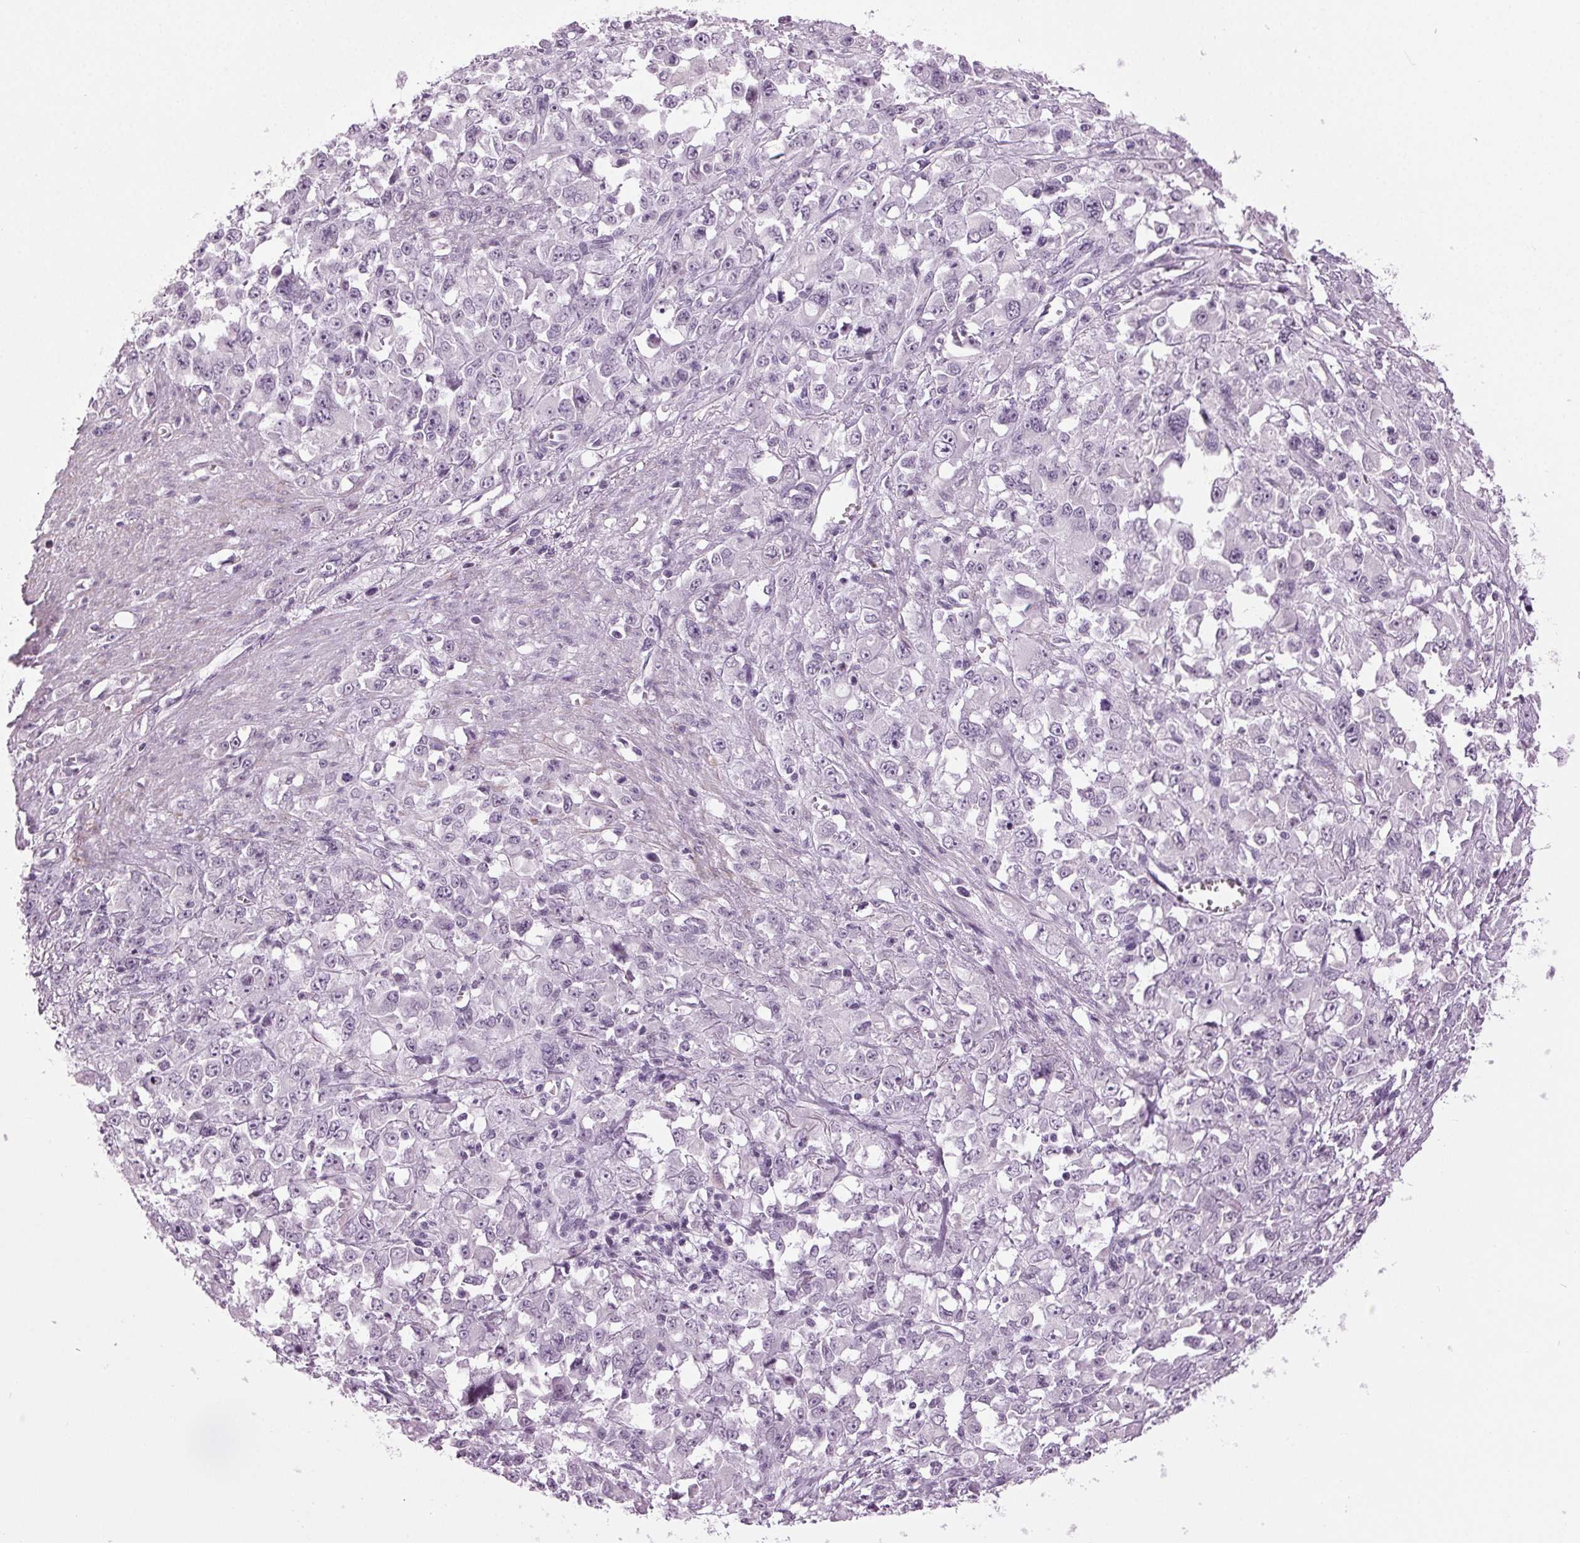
{"staining": {"intensity": "negative", "quantity": "none", "location": "none"}, "tissue": "stomach cancer", "cell_type": "Tumor cells", "image_type": "cancer", "snomed": [{"axis": "morphology", "description": "Adenocarcinoma, NOS"}, {"axis": "topography", "description": "Stomach"}], "caption": "DAB immunohistochemical staining of human stomach cancer reveals no significant staining in tumor cells.", "gene": "DNAH12", "patient": {"sex": "female", "age": 76}}